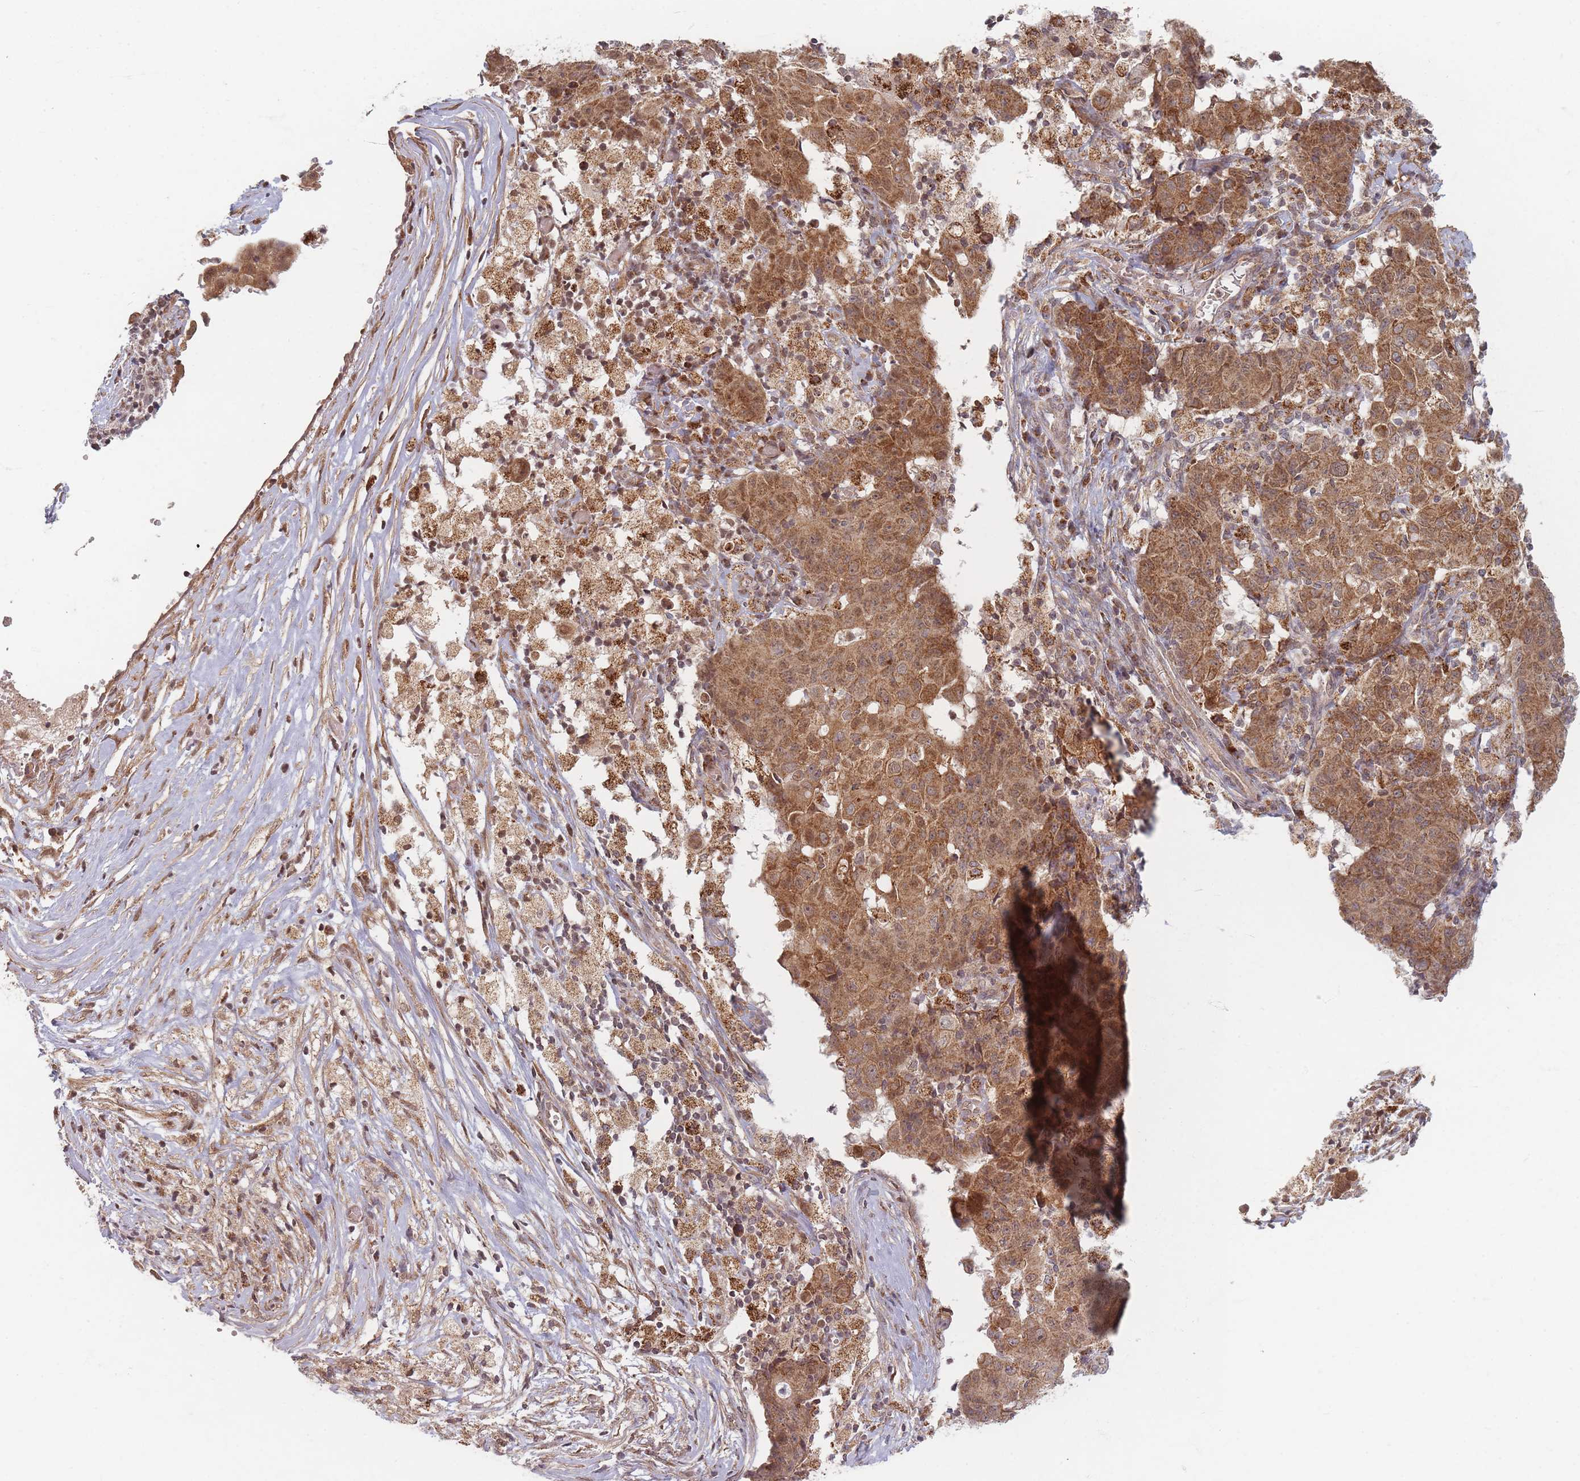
{"staining": {"intensity": "moderate", "quantity": ">75%", "location": "cytoplasmic/membranous"}, "tissue": "ovarian cancer", "cell_type": "Tumor cells", "image_type": "cancer", "snomed": [{"axis": "morphology", "description": "Carcinoma, endometroid"}, {"axis": "topography", "description": "Ovary"}], "caption": "Immunohistochemistry image of neoplastic tissue: human endometroid carcinoma (ovarian) stained using immunohistochemistry demonstrates medium levels of moderate protein expression localized specifically in the cytoplasmic/membranous of tumor cells, appearing as a cytoplasmic/membranous brown color.", "gene": "RADX", "patient": {"sex": "female", "age": 42}}